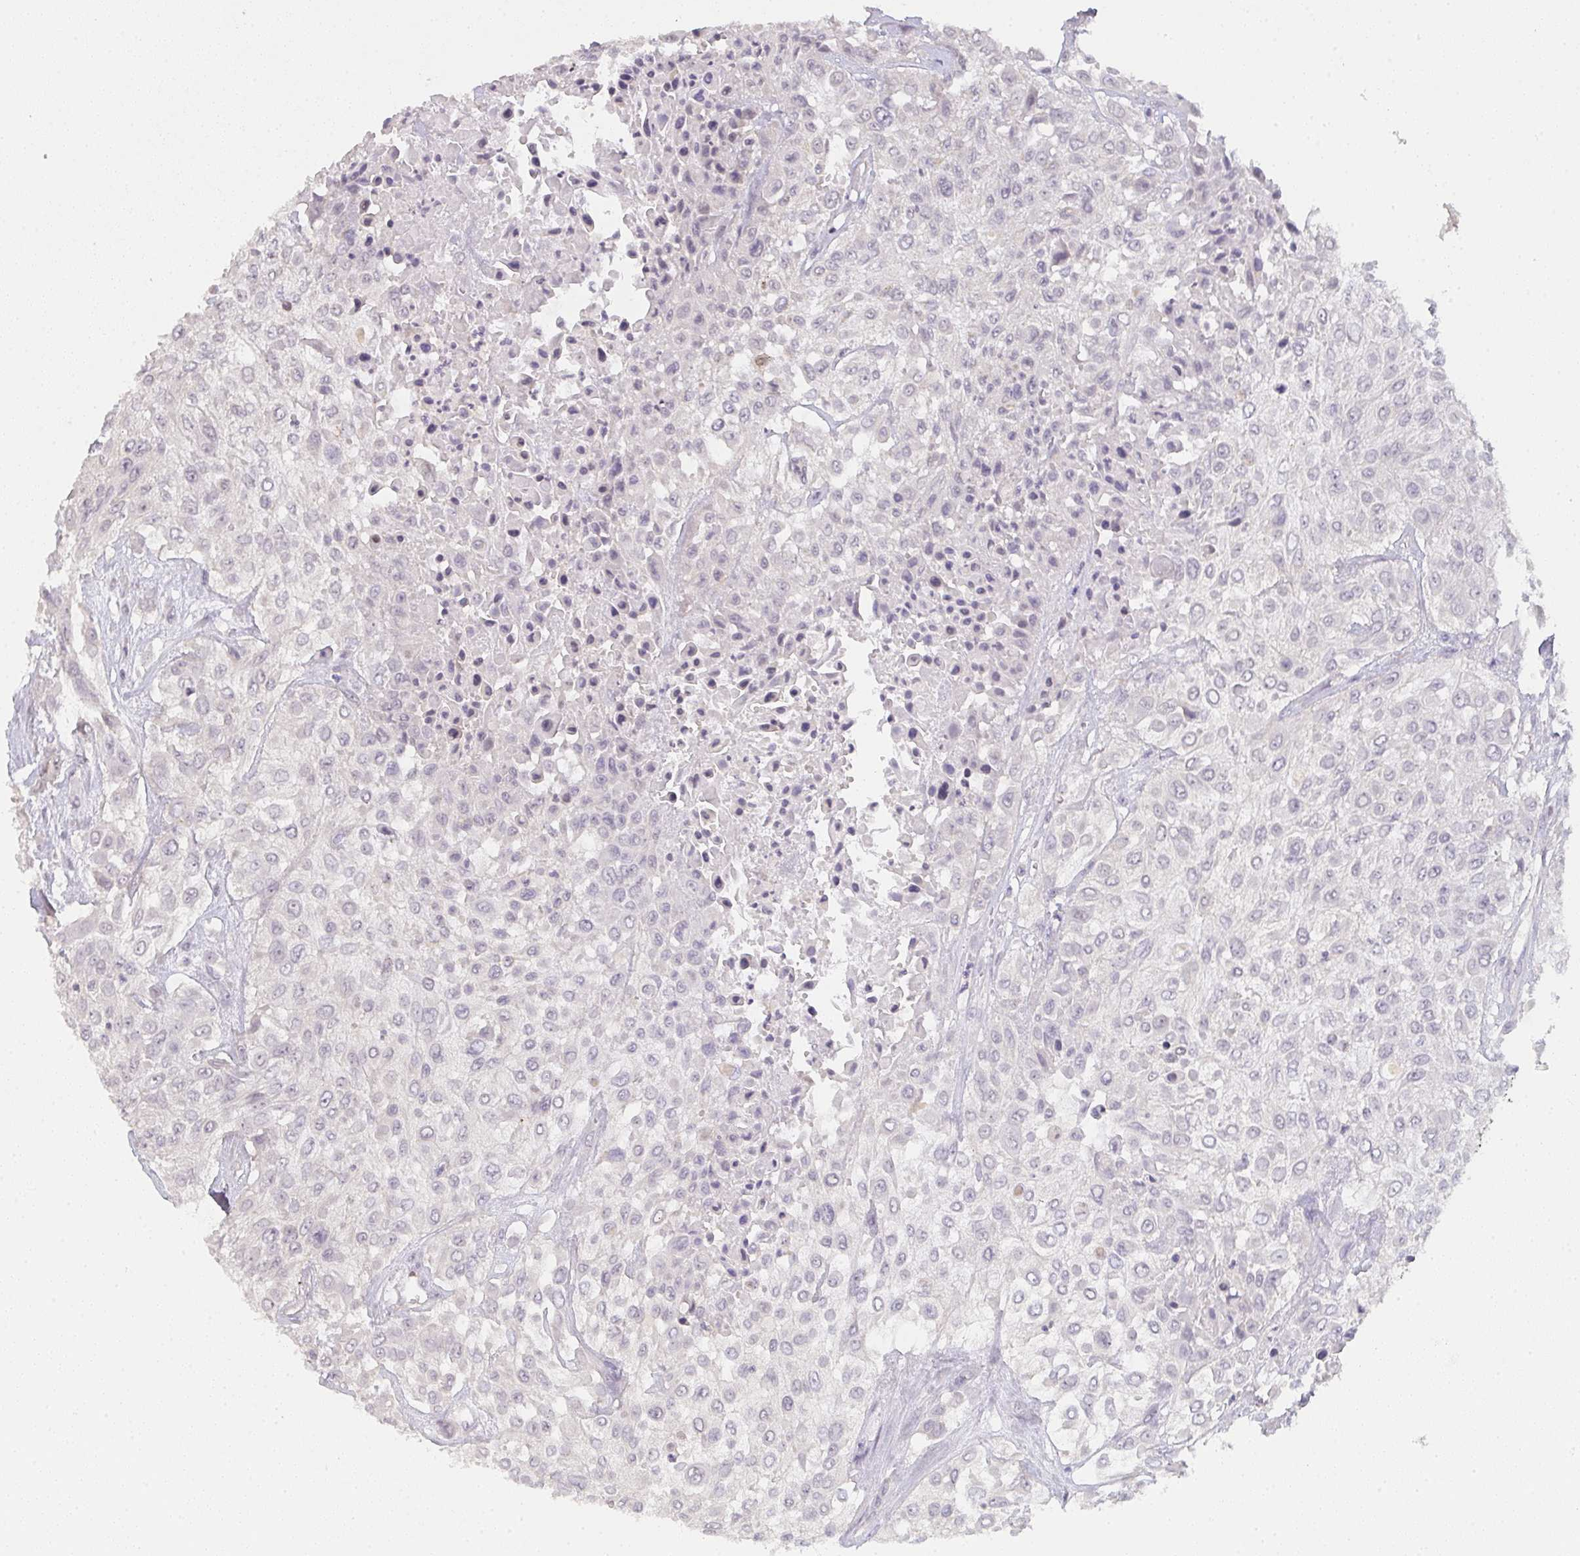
{"staining": {"intensity": "negative", "quantity": "none", "location": "none"}, "tissue": "urothelial cancer", "cell_type": "Tumor cells", "image_type": "cancer", "snomed": [{"axis": "morphology", "description": "Urothelial carcinoma, High grade"}, {"axis": "topography", "description": "Urinary bladder"}], "caption": "Tumor cells are negative for protein expression in human high-grade urothelial carcinoma. (DAB immunohistochemistry, high magnification).", "gene": "TMEM219", "patient": {"sex": "male", "age": 57}}